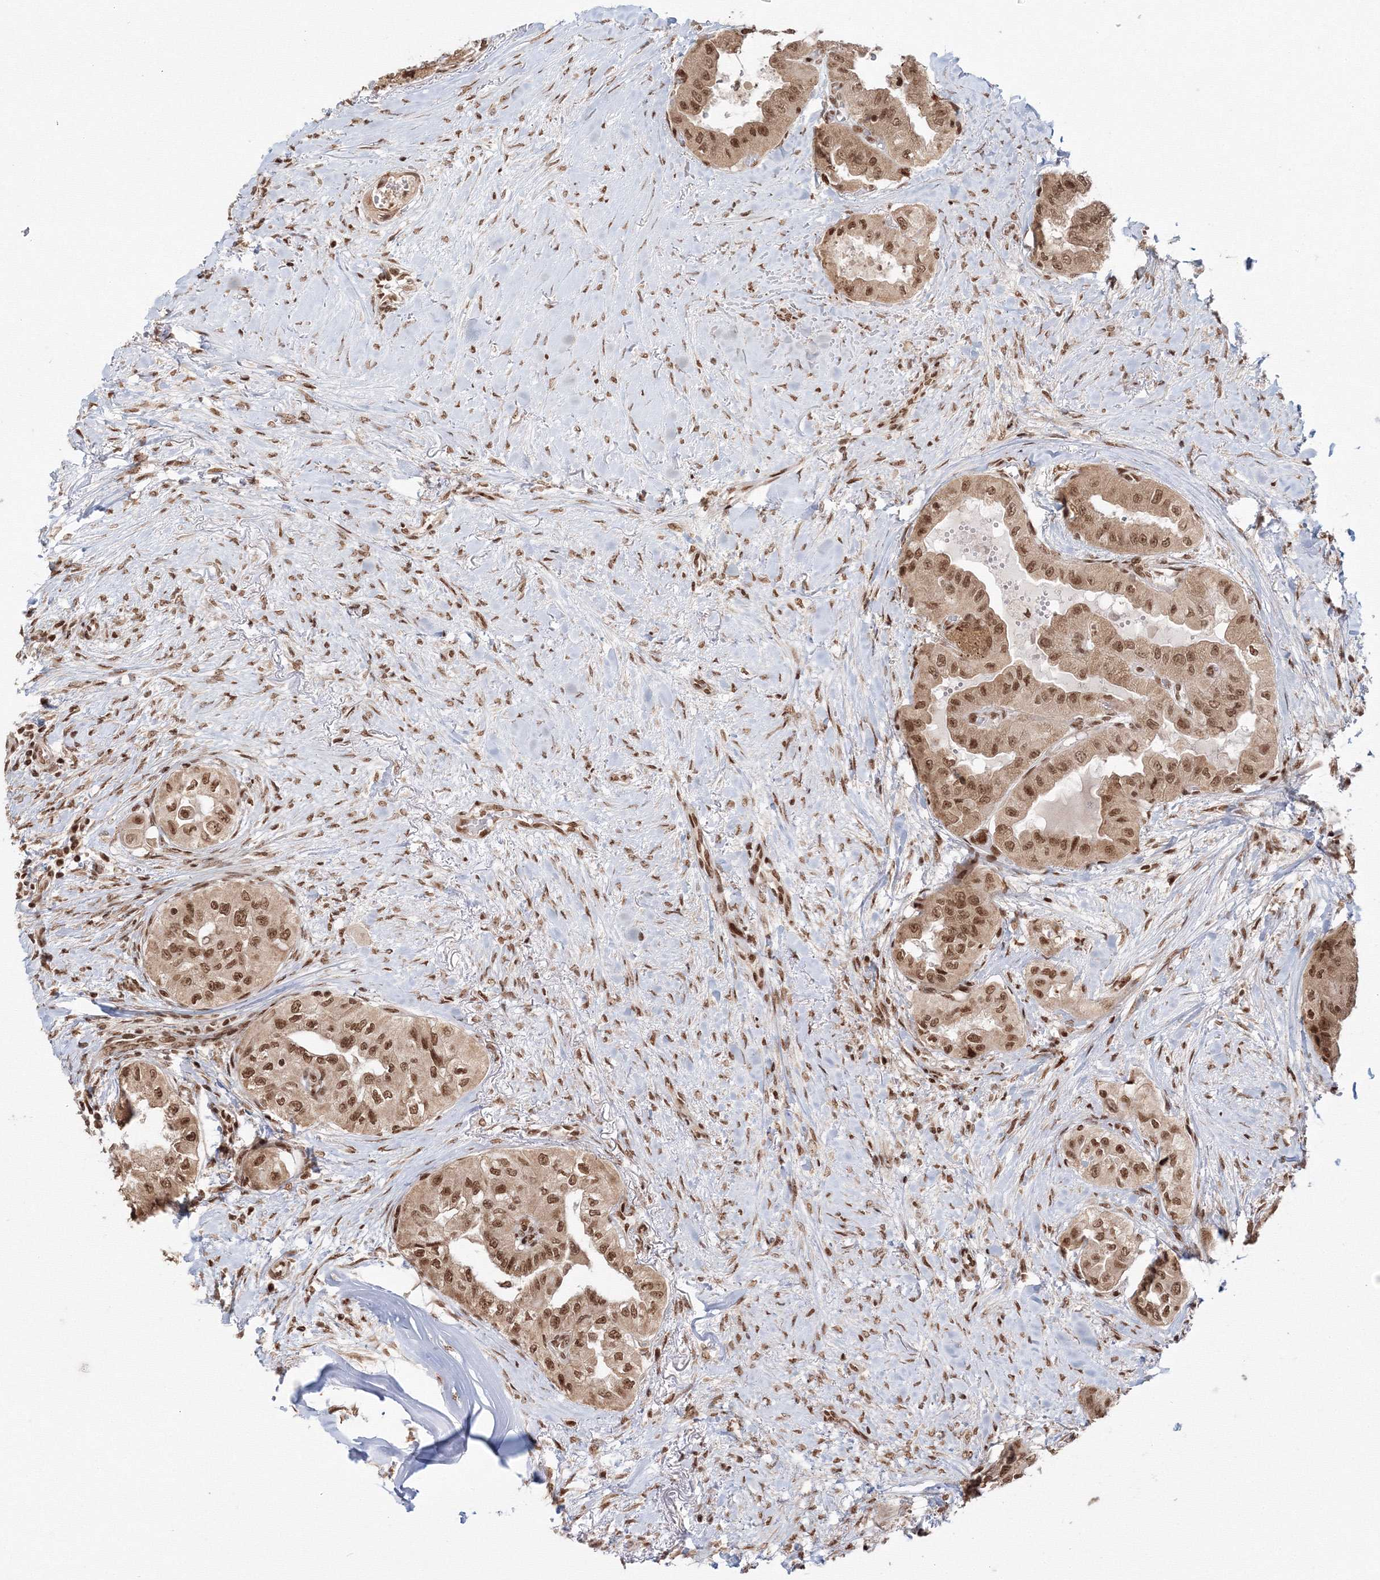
{"staining": {"intensity": "moderate", "quantity": ">75%", "location": "nuclear"}, "tissue": "thyroid cancer", "cell_type": "Tumor cells", "image_type": "cancer", "snomed": [{"axis": "morphology", "description": "Papillary adenocarcinoma, NOS"}, {"axis": "topography", "description": "Thyroid gland"}], "caption": "Thyroid cancer stained with immunohistochemistry (IHC) shows moderate nuclear expression in approximately >75% of tumor cells.", "gene": "KIF20A", "patient": {"sex": "female", "age": 59}}